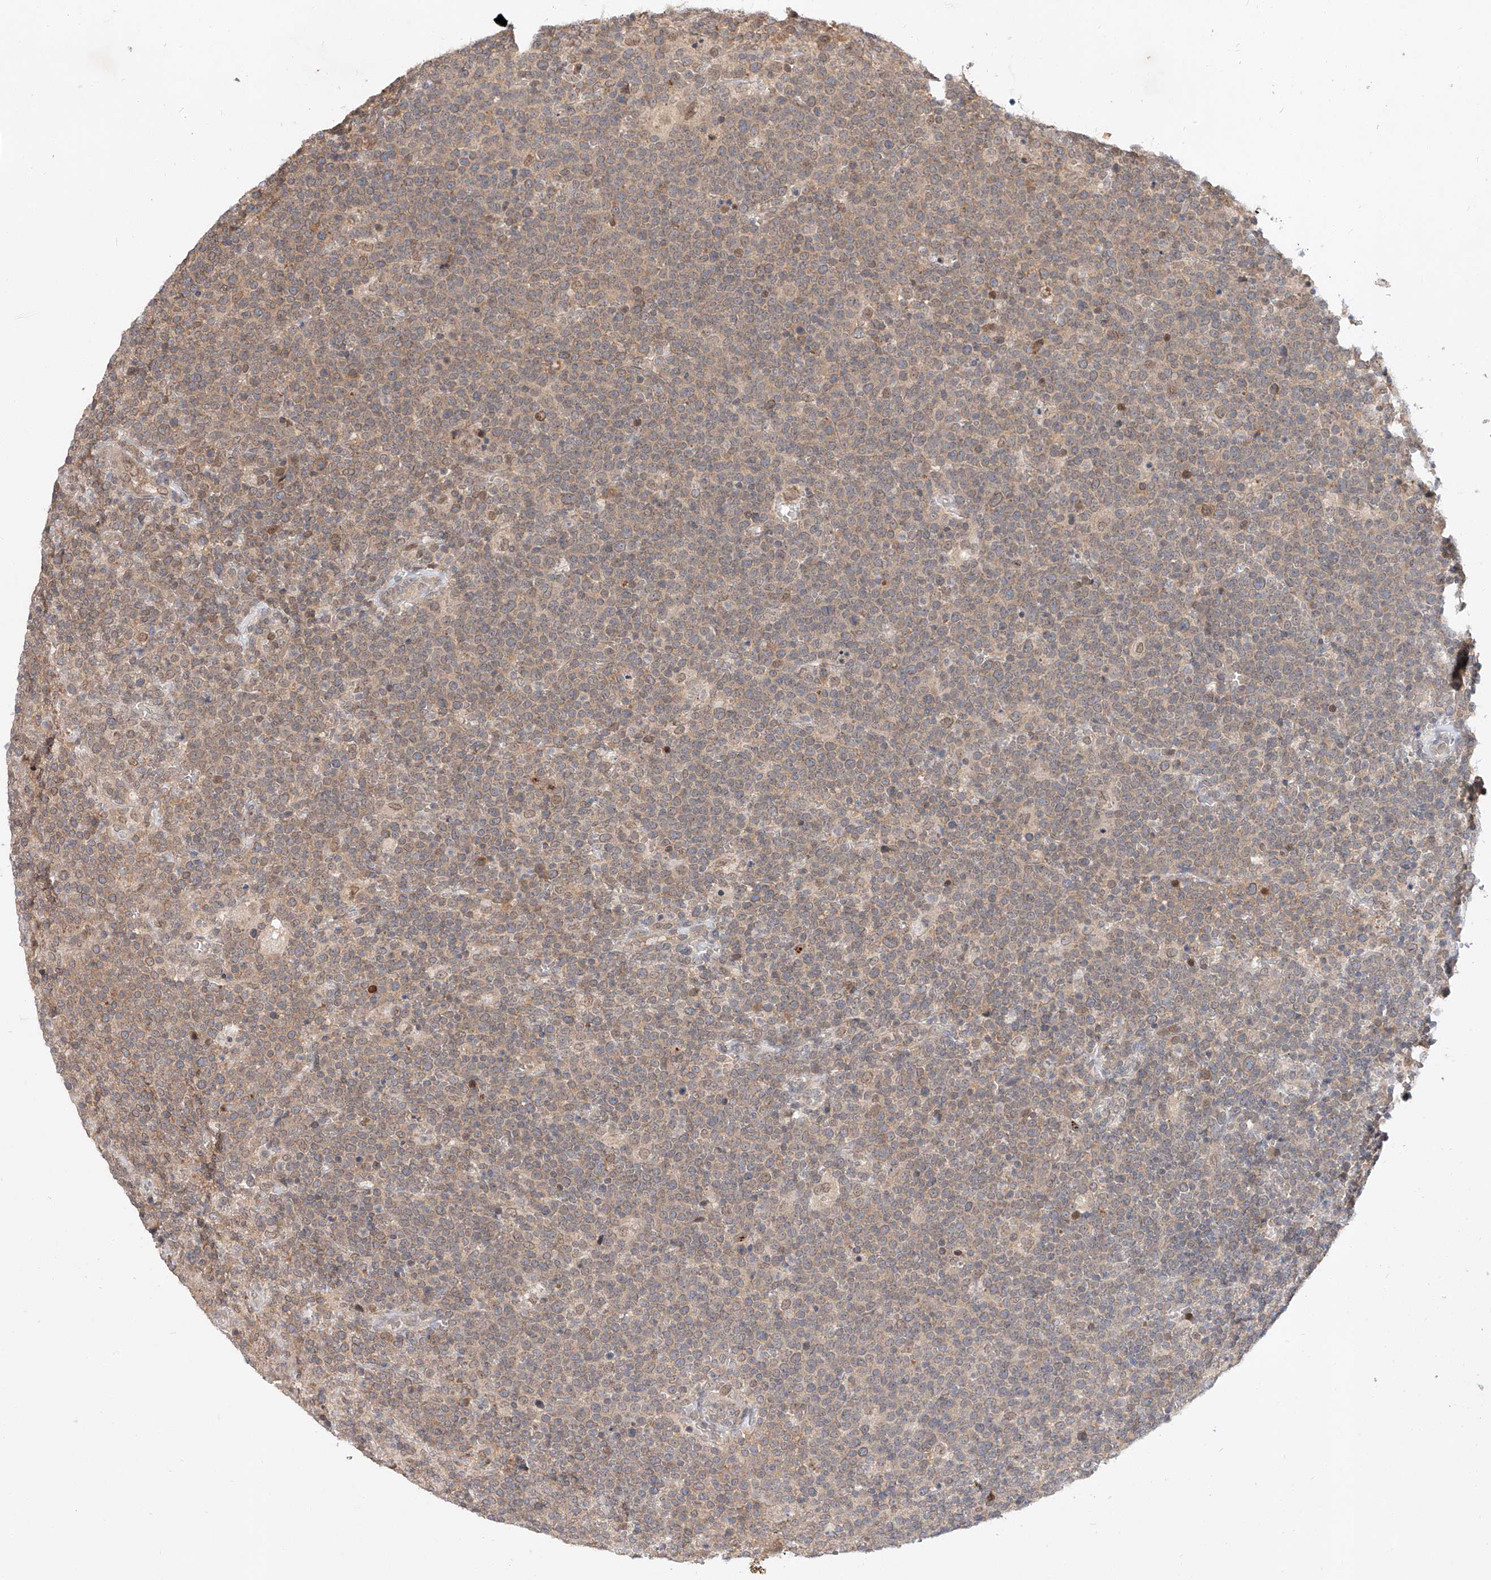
{"staining": {"intensity": "negative", "quantity": "none", "location": "none"}, "tissue": "lymphoma", "cell_type": "Tumor cells", "image_type": "cancer", "snomed": [{"axis": "morphology", "description": "Malignant lymphoma, non-Hodgkin's type, High grade"}, {"axis": "topography", "description": "Lymph node"}], "caption": "A histopathology image of human lymphoma is negative for staining in tumor cells.", "gene": "DIRAS3", "patient": {"sex": "male", "age": 61}}